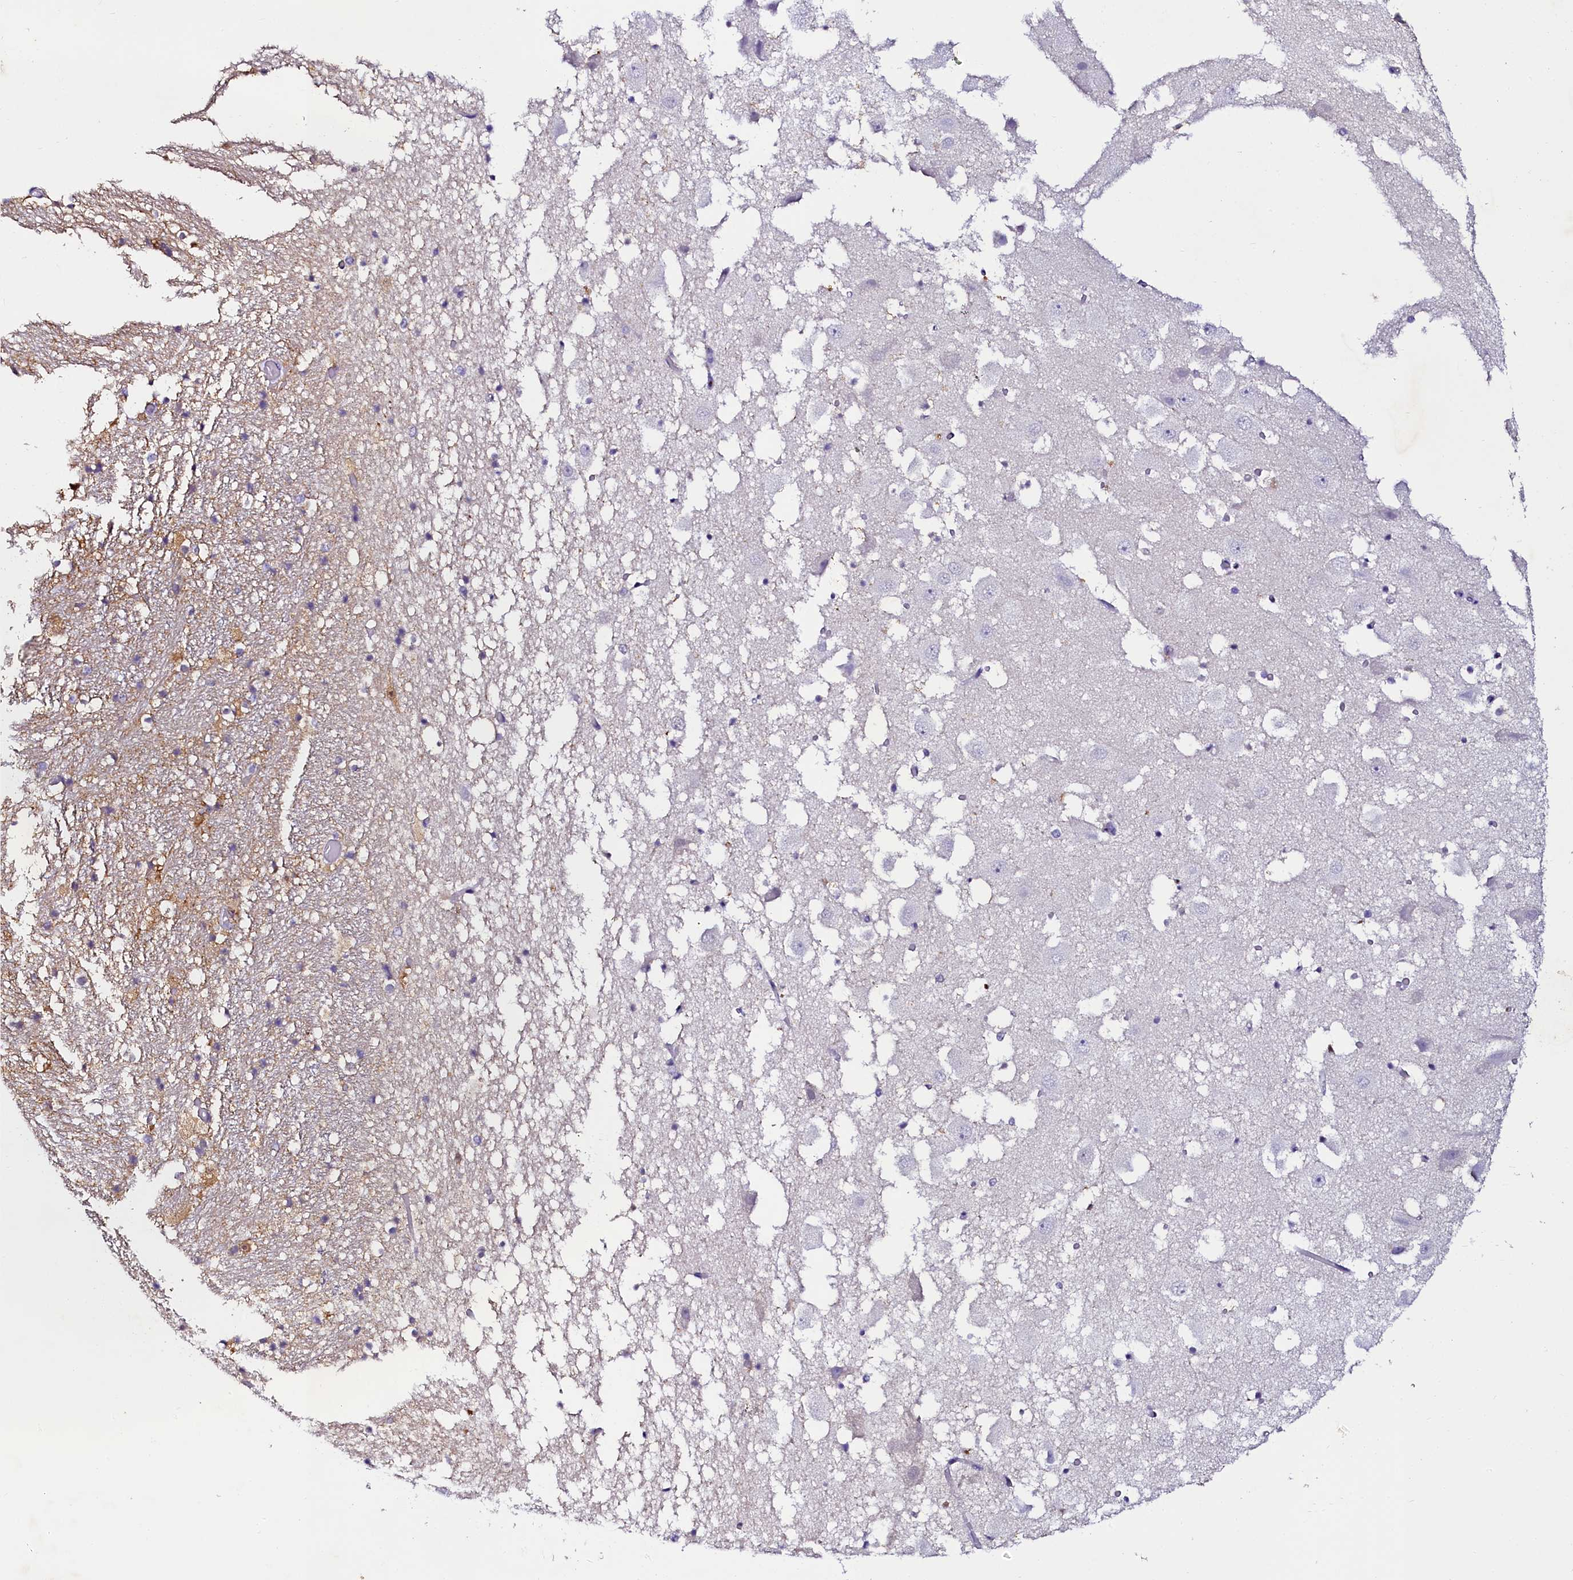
{"staining": {"intensity": "negative", "quantity": "none", "location": "none"}, "tissue": "hippocampus", "cell_type": "Glial cells", "image_type": "normal", "snomed": [{"axis": "morphology", "description": "Normal tissue, NOS"}, {"axis": "topography", "description": "Hippocampus"}], "caption": "High magnification brightfield microscopy of normal hippocampus stained with DAB (3,3'-diaminobenzidine) (brown) and counterstained with hematoxylin (blue): glial cells show no significant staining. (DAB (3,3'-diaminobenzidine) IHC visualized using brightfield microscopy, high magnification).", "gene": "SORD", "patient": {"sex": "female", "age": 52}}